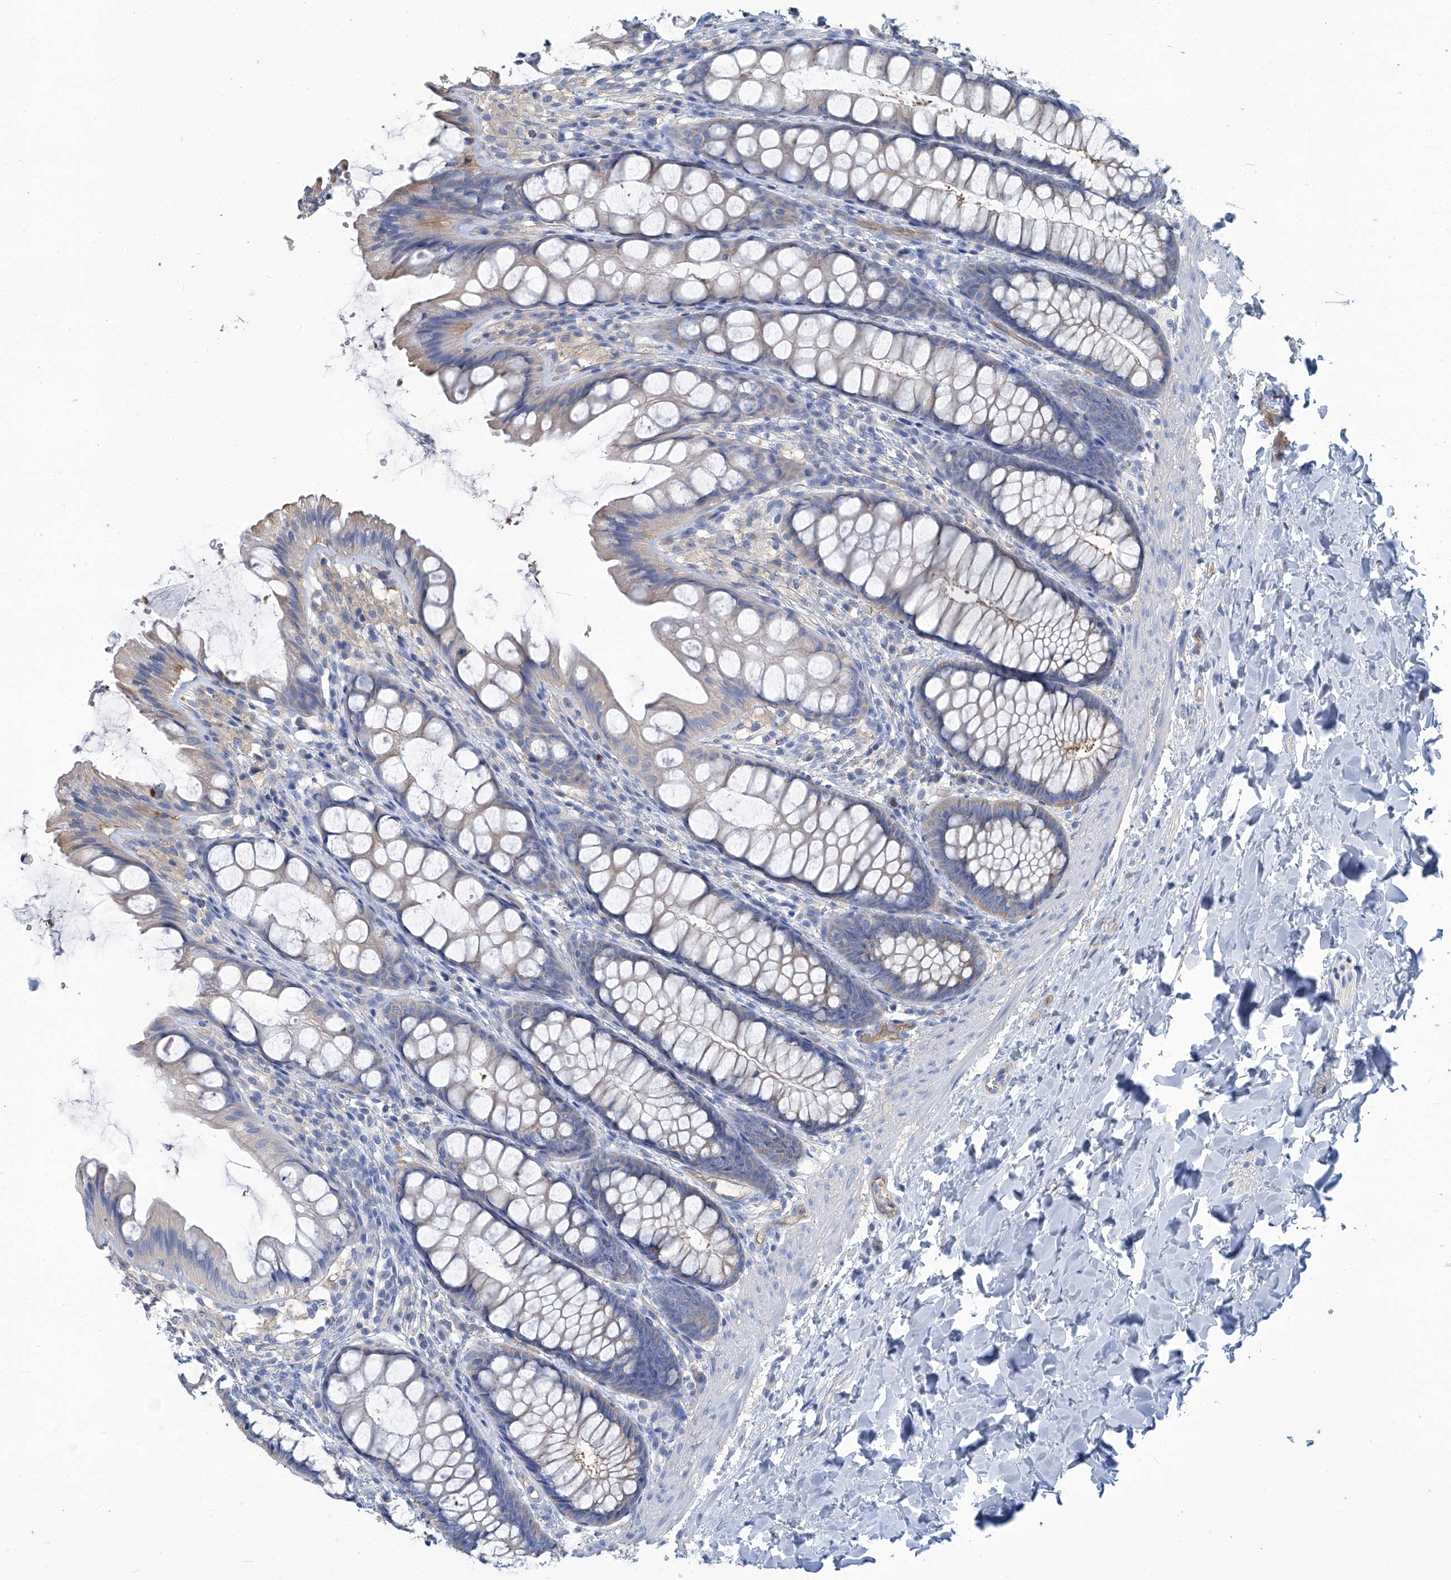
{"staining": {"intensity": "weak", "quantity": "25%-75%", "location": "cytoplasmic/membranous"}, "tissue": "colon", "cell_type": "Endothelial cells", "image_type": "normal", "snomed": [{"axis": "morphology", "description": "Normal tissue, NOS"}, {"axis": "topography", "description": "Colon"}], "caption": "DAB immunohistochemical staining of unremarkable human colon exhibits weak cytoplasmic/membranous protein positivity in about 25%-75% of endothelial cells.", "gene": "PFKL", "patient": {"sex": "male", "age": 47}}